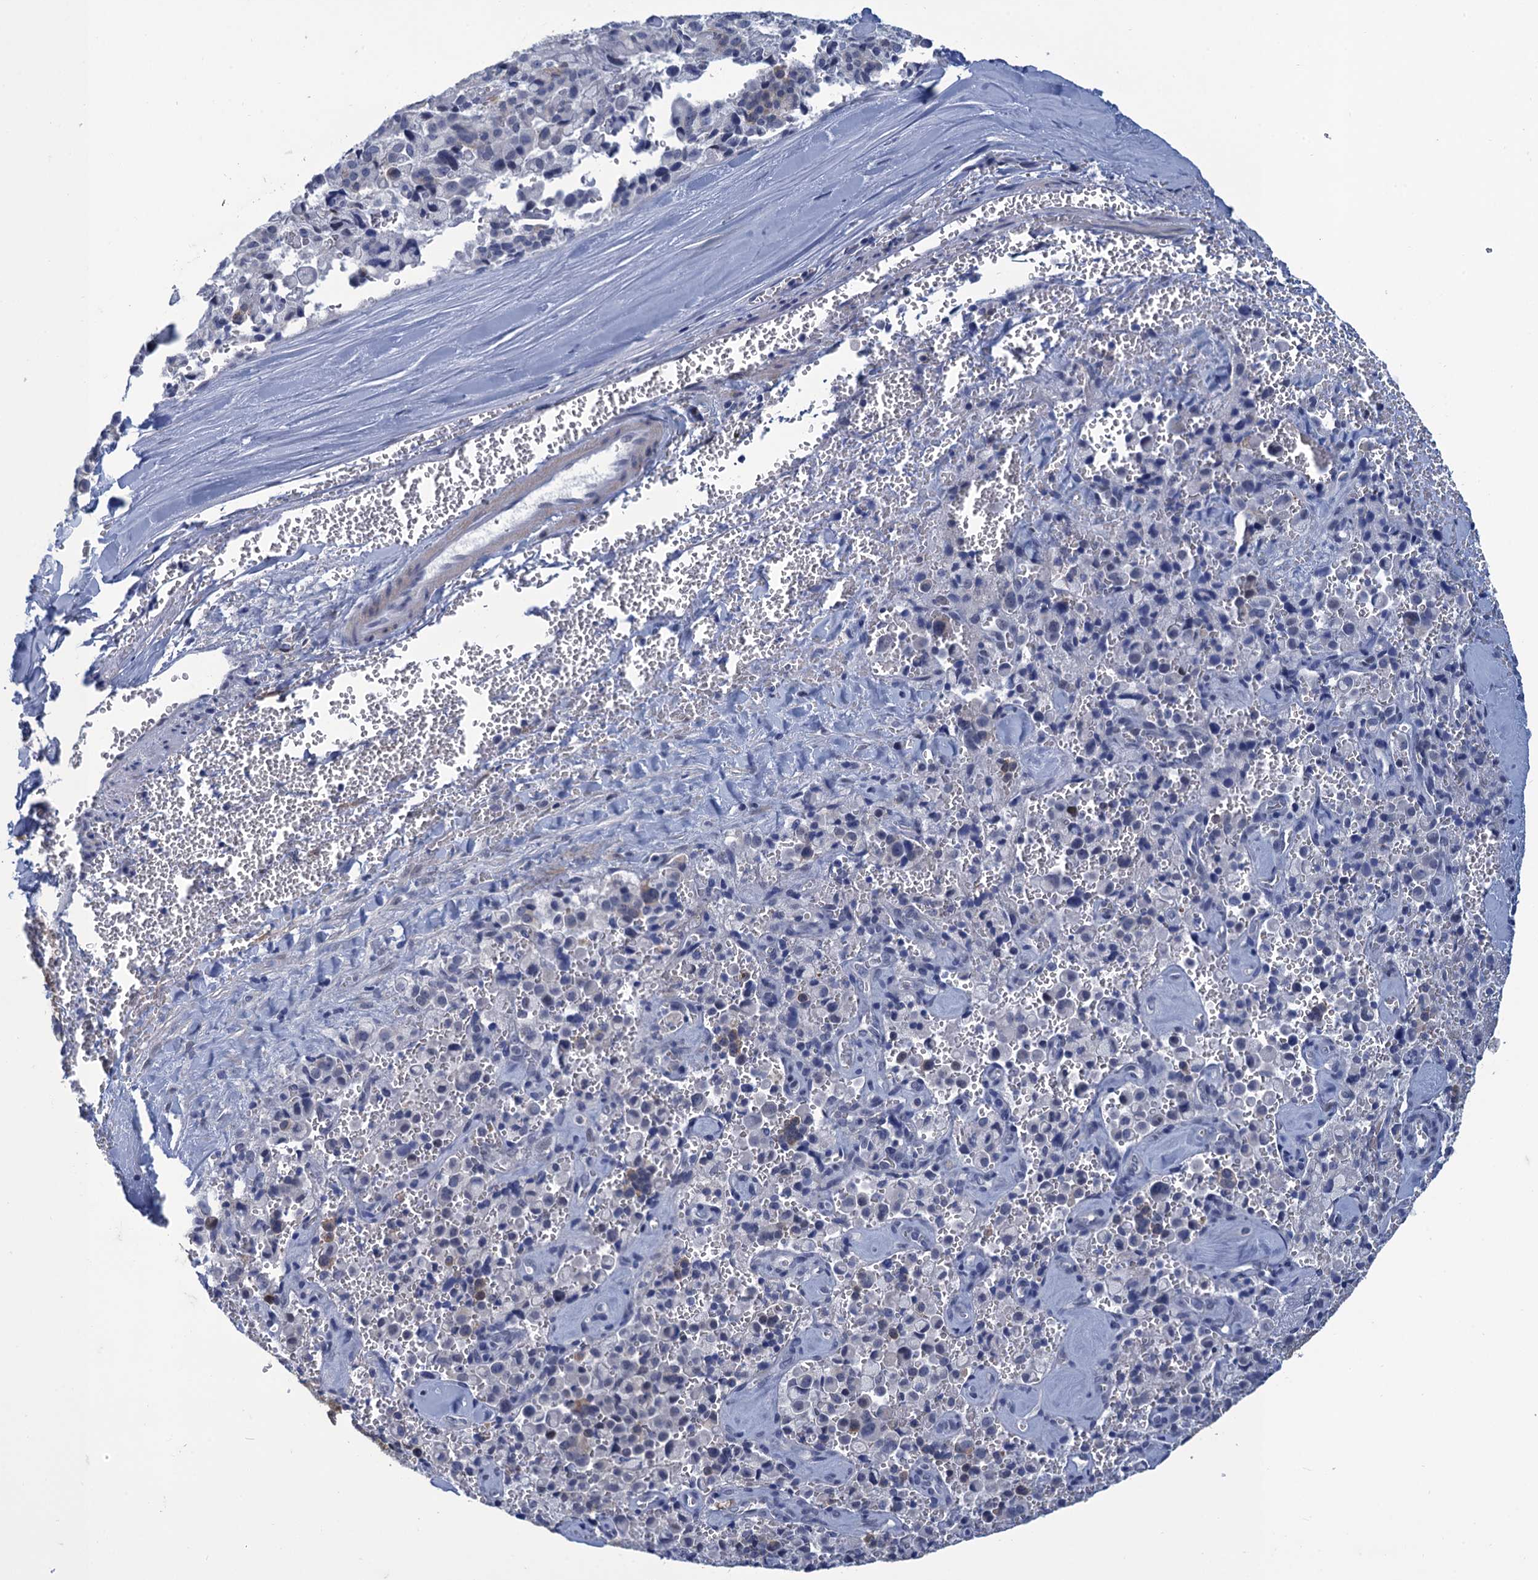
{"staining": {"intensity": "negative", "quantity": "none", "location": "none"}, "tissue": "pancreatic cancer", "cell_type": "Tumor cells", "image_type": "cancer", "snomed": [{"axis": "morphology", "description": "Adenocarcinoma, NOS"}, {"axis": "topography", "description": "Pancreas"}], "caption": "Immunohistochemistry (IHC) photomicrograph of neoplastic tissue: pancreatic cancer stained with DAB demonstrates no significant protein expression in tumor cells. Brightfield microscopy of IHC stained with DAB (3,3'-diaminobenzidine) (brown) and hematoxylin (blue), captured at high magnification.", "gene": "GINS3", "patient": {"sex": "male", "age": 65}}